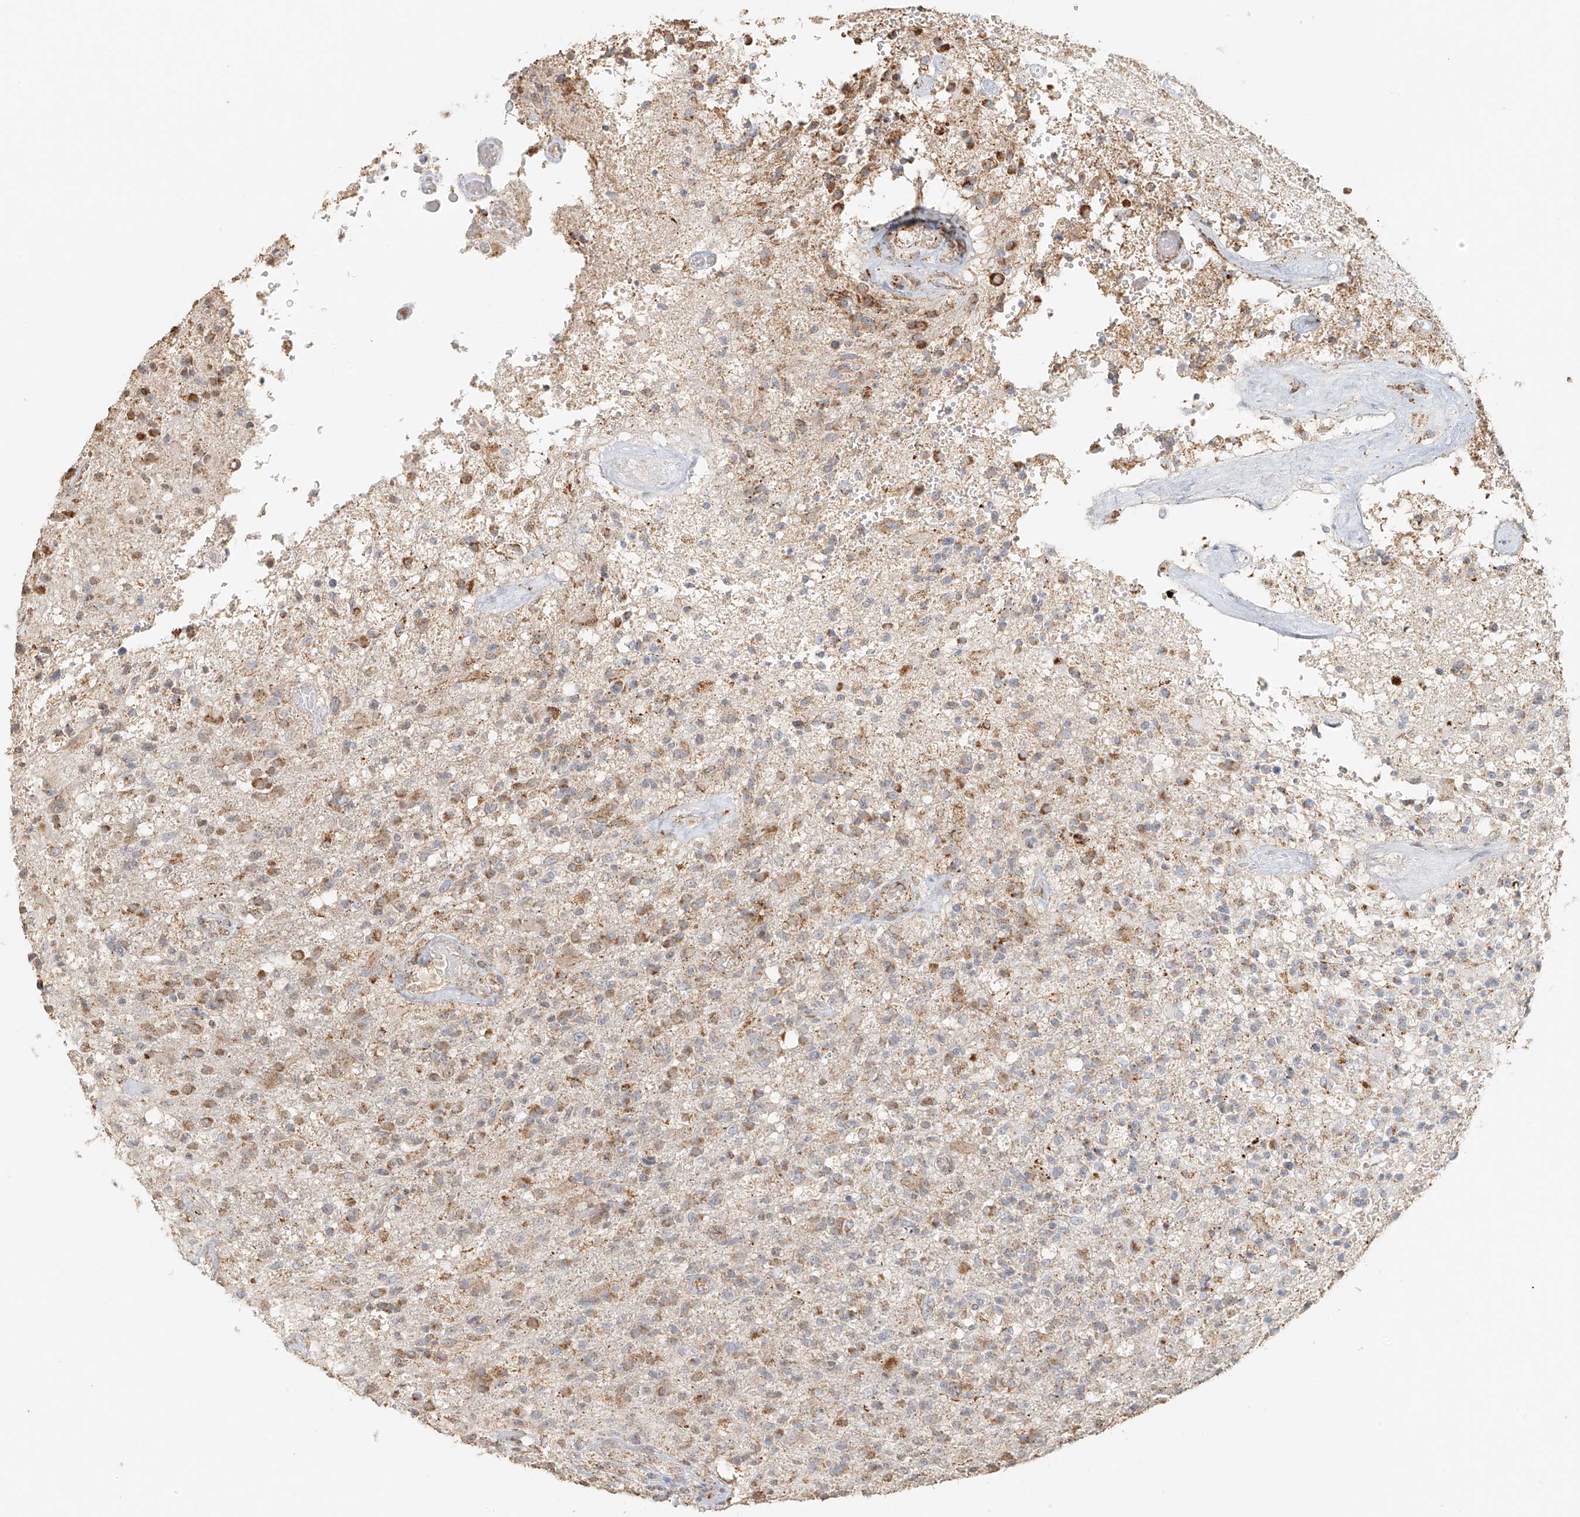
{"staining": {"intensity": "moderate", "quantity": "25%-75%", "location": "cytoplasmic/membranous"}, "tissue": "glioma", "cell_type": "Tumor cells", "image_type": "cancer", "snomed": [{"axis": "morphology", "description": "Glioma, malignant, High grade"}, {"axis": "topography", "description": "Brain"}], "caption": "IHC (DAB (3,3'-diaminobenzidine)) staining of malignant glioma (high-grade) displays moderate cytoplasmic/membranous protein positivity in about 25%-75% of tumor cells.", "gene": "MIPEP", "patient": {"sex": "male", "age": 72}}